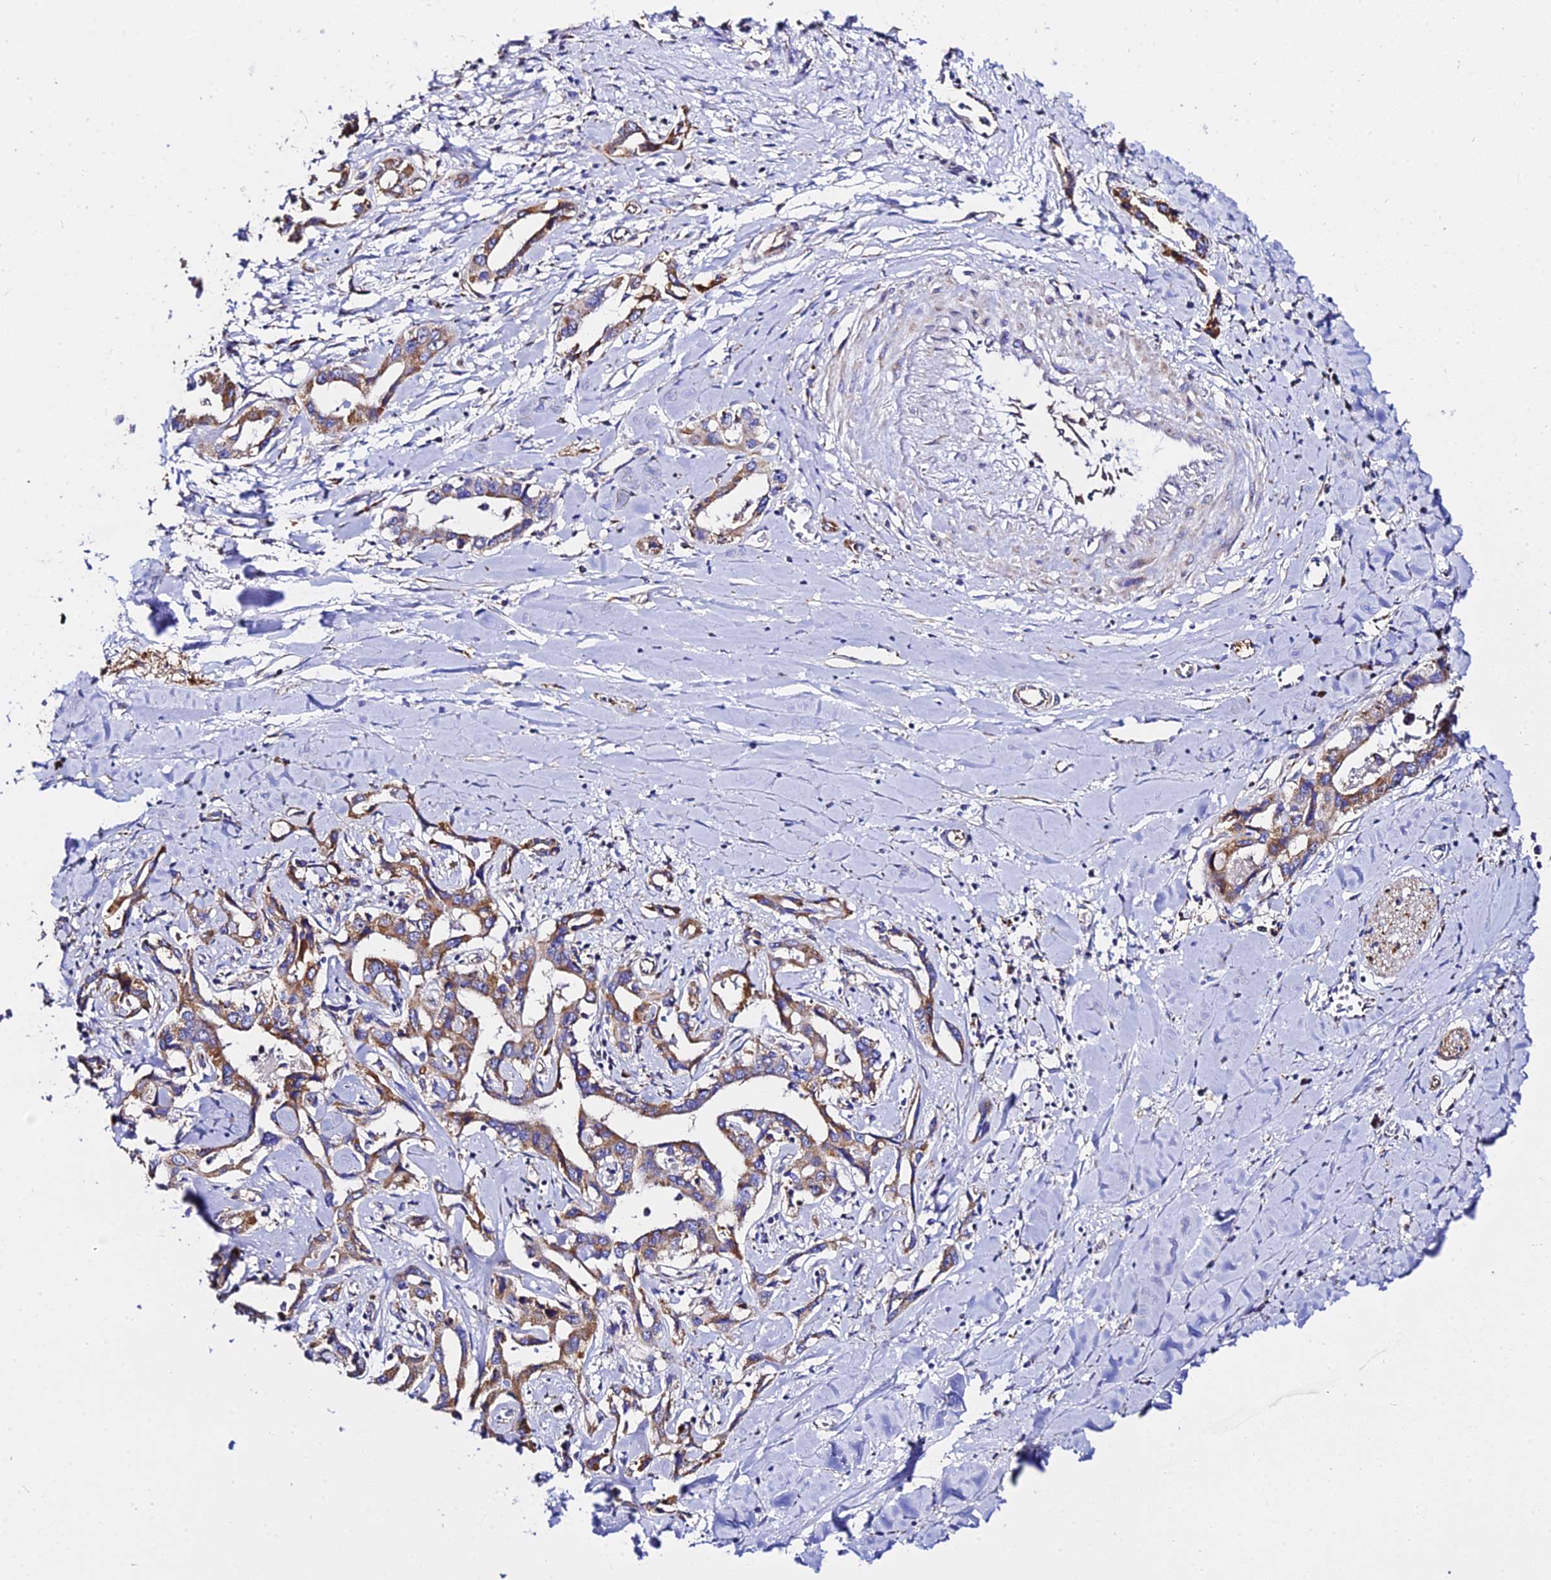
{"staining": {"intensity": "moderate", "quantity": ">75%", "location": "cytoplasmic/membranous"}, "tissue": "liver cancer", "cell_type": "Tumor cells", "image_type": "cancer", "snomed": [{"axis": "morphology", "description": "Cholangiocarcinoma"}, {"axis": "topography", "description": "Liver"}], "caption": "IHC (DAB) staining of human liver cholangiocarcinoma reveals moderate cytoplasmic/membranous protein positivity in approximately >75% of tumor cells.", "gene": "ZNF573", "patient": {"sex": "male", "age": 59}}